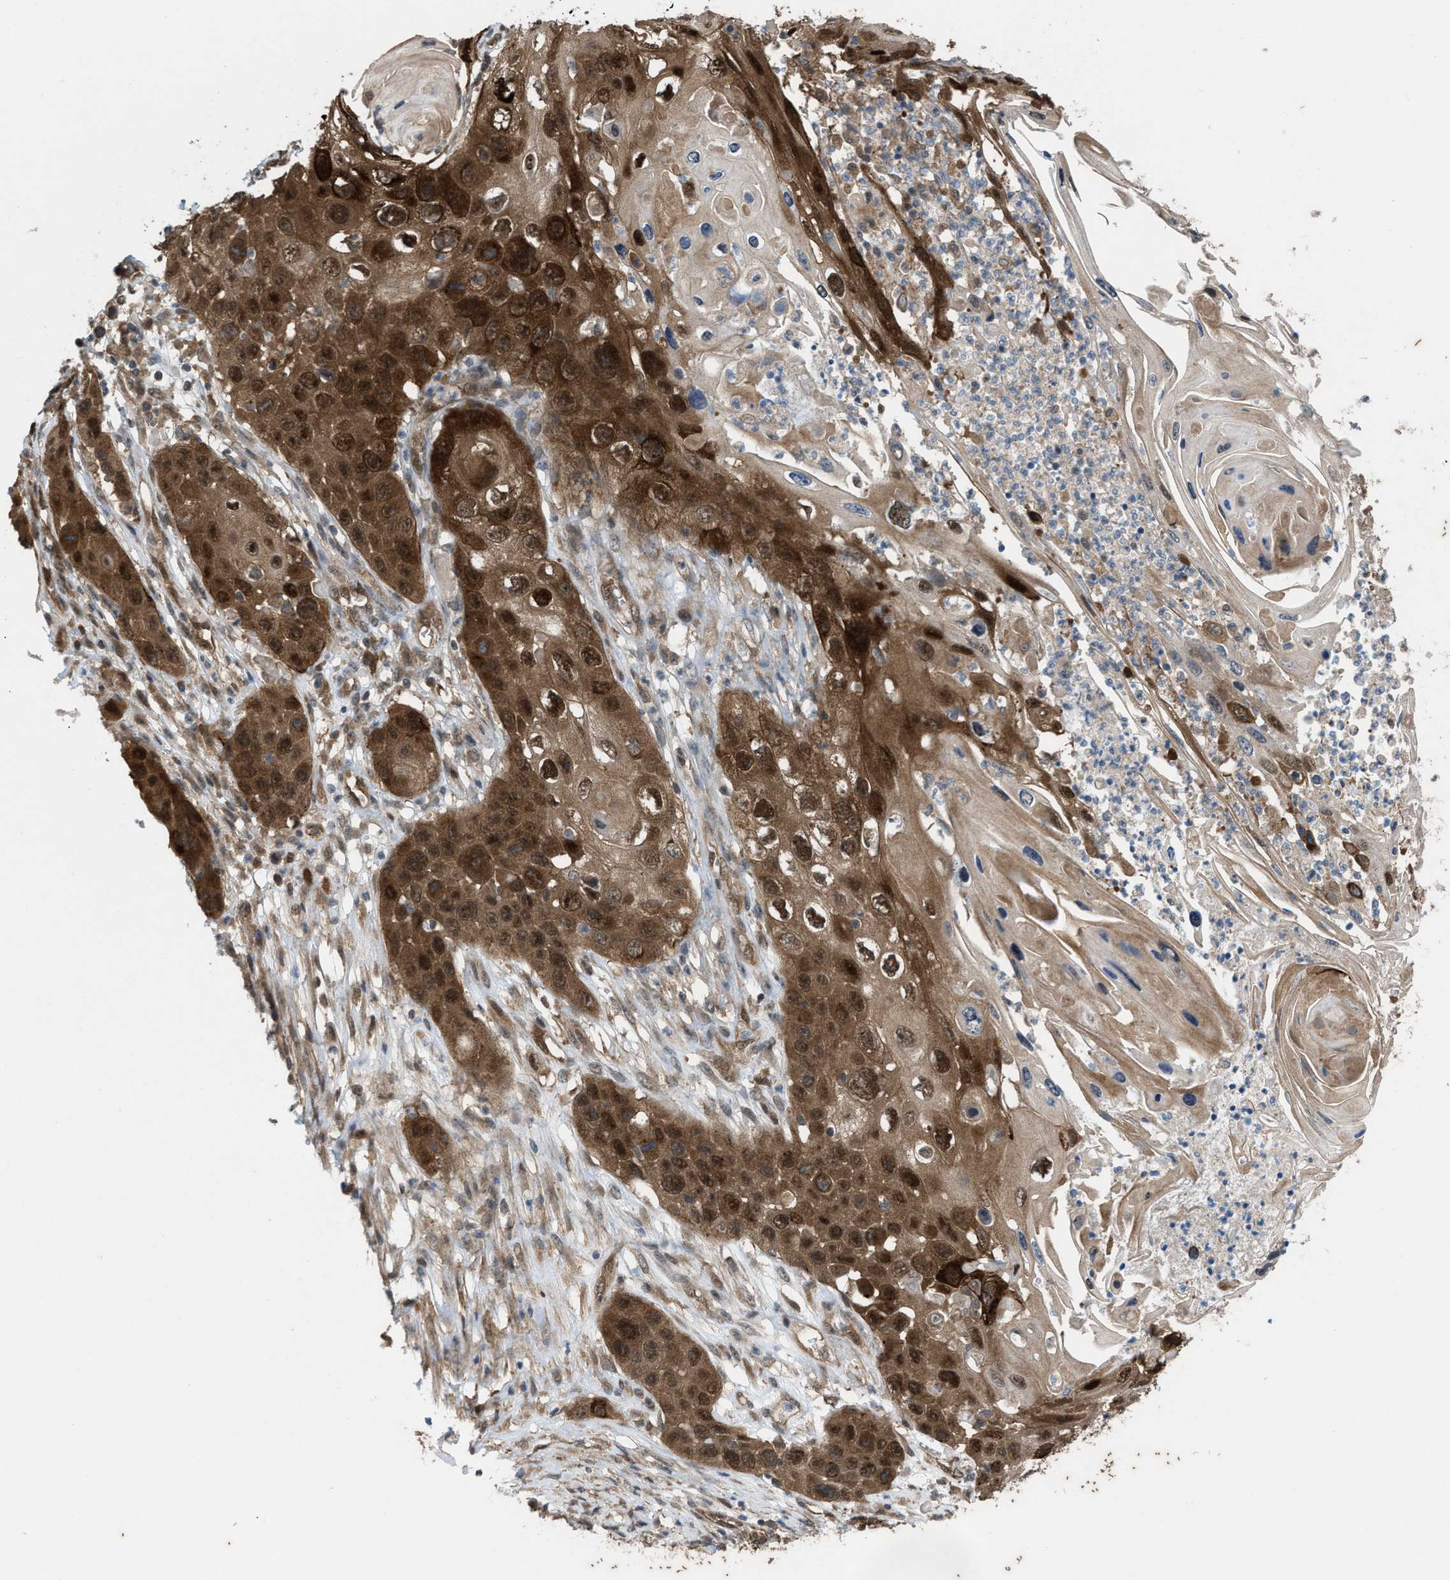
{"staining": {"intensity": "strong", "quantity": ">75%", "location": "cytoplasmic/membranous,nuclear"}, "tissue": "skin cancer", "cell_type": "Tumor cells", "image_type": "cancer", "snomed": [{"axis": "morphology", "description": "Squamous cell carcinoma, NOS"}, {"axis": "topography", "description": "Skin"}], "caption": "Immunohistochemistry (IHC) histopathology image of neoplastic tissue: human squamous cell carcinoma (skin) stained using immunohistochemistry (IHC) shows high levels of strong protein expression localized specifically in the cytoplasmic/membranous and nuclear of tumor cells, appearing as a cytoplasmic/membranous and nuclear brown color.", "gene": "PLAA", "patient": {"sex": "male", "age": 55}}